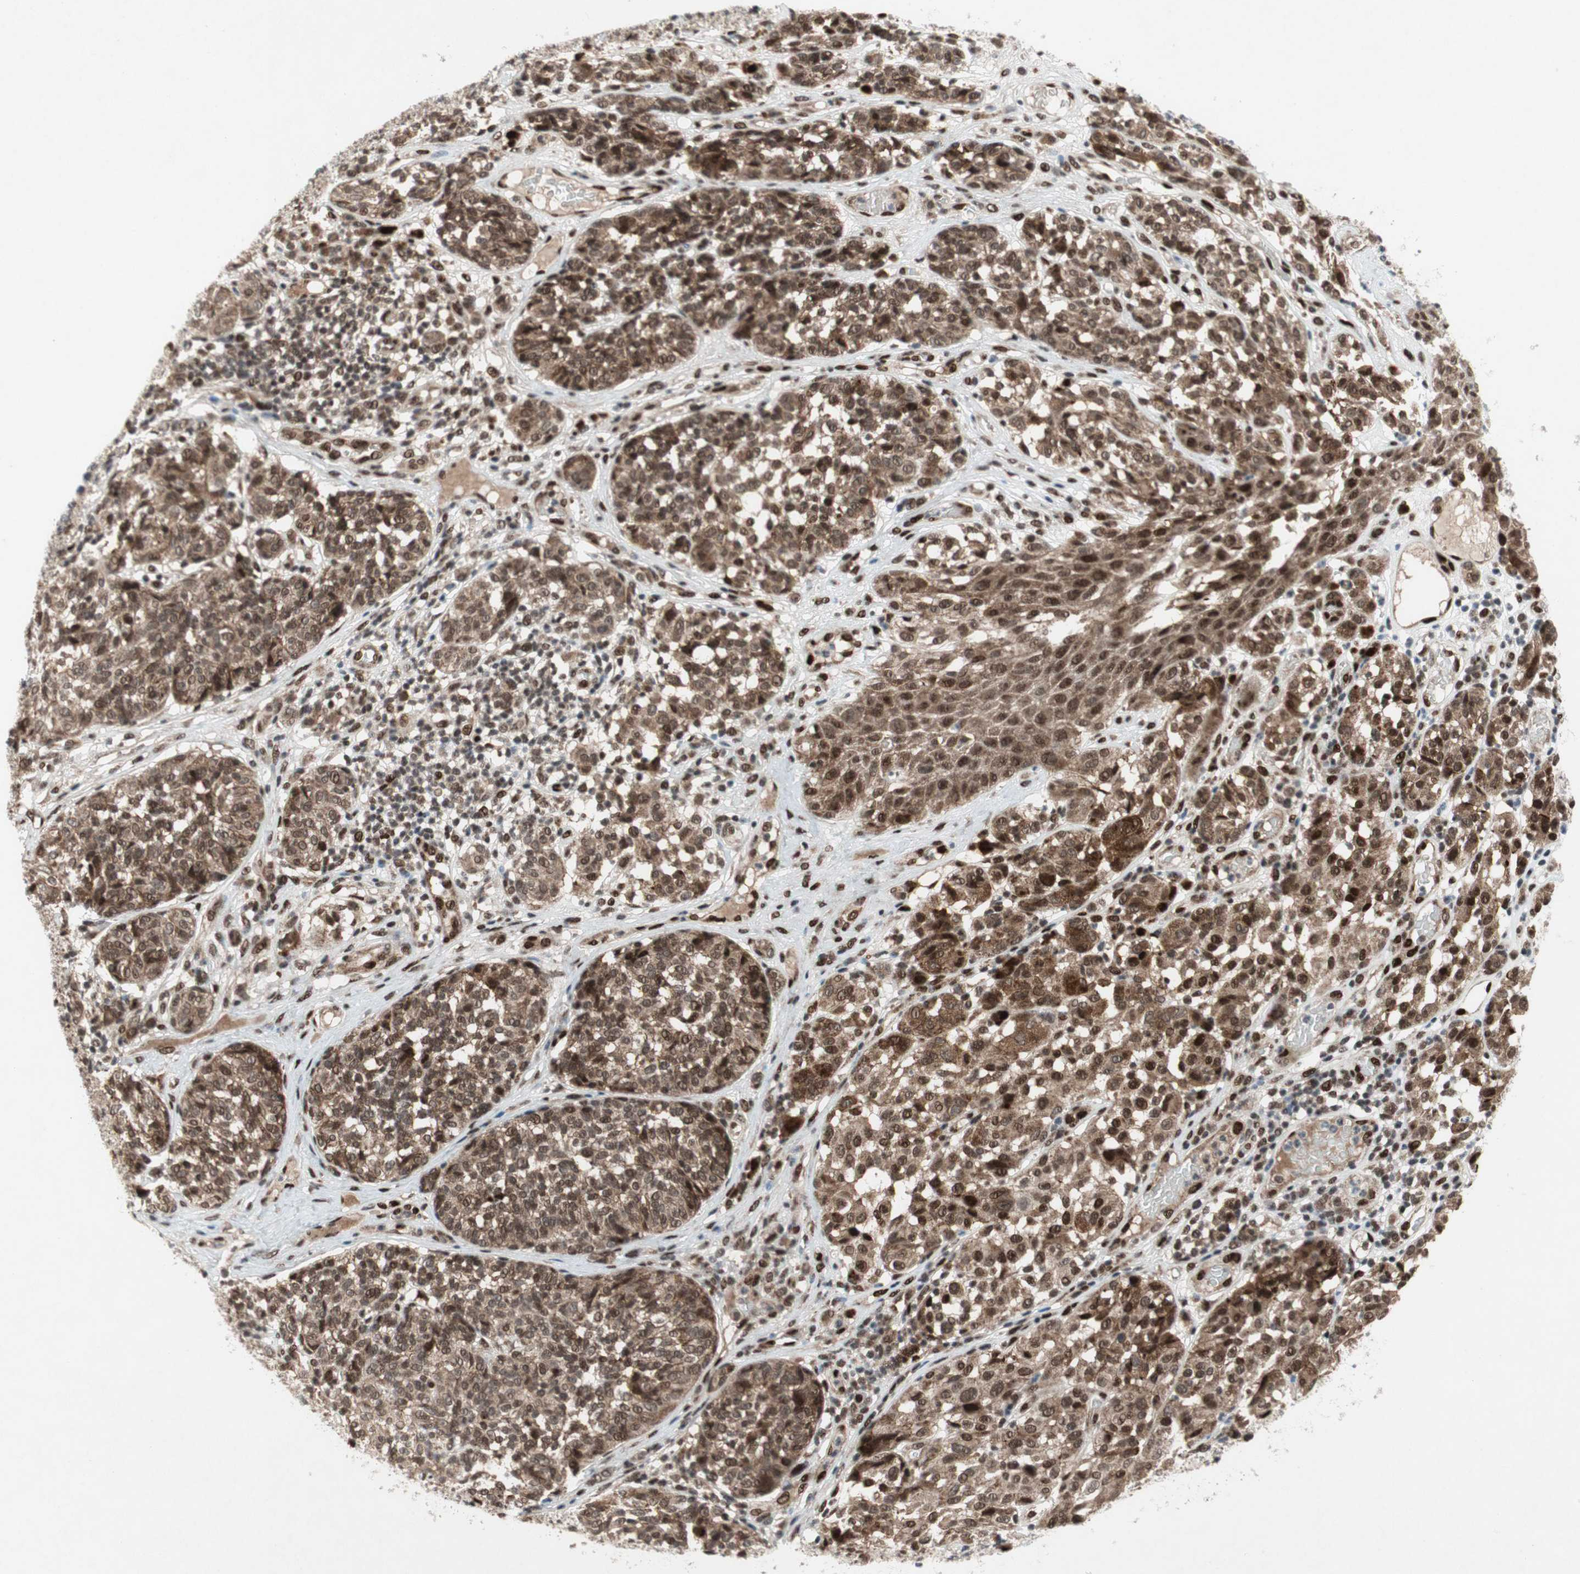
{"staining": {"intensity": "strong", "quantity": ">75%", "location": "cytoplasmic/membranous,nuclear"}, "tissue": "melanoma", "cell_type": "Tumor cells", "image_type": "cancer", "snomed": [{"axis": "morphology", "description": "Malignant melanoma, NOS"}, {"axis": "topography", "description": "Skin"}], "caption": "The image shows immunohistochemical staining of melanoma. There is strong cytoplasmic/membranous and nuclear positivity is present in about >75% of tumor cells.", "gene": "TCF12", "patient": {"sex": "female", "age": 46}}